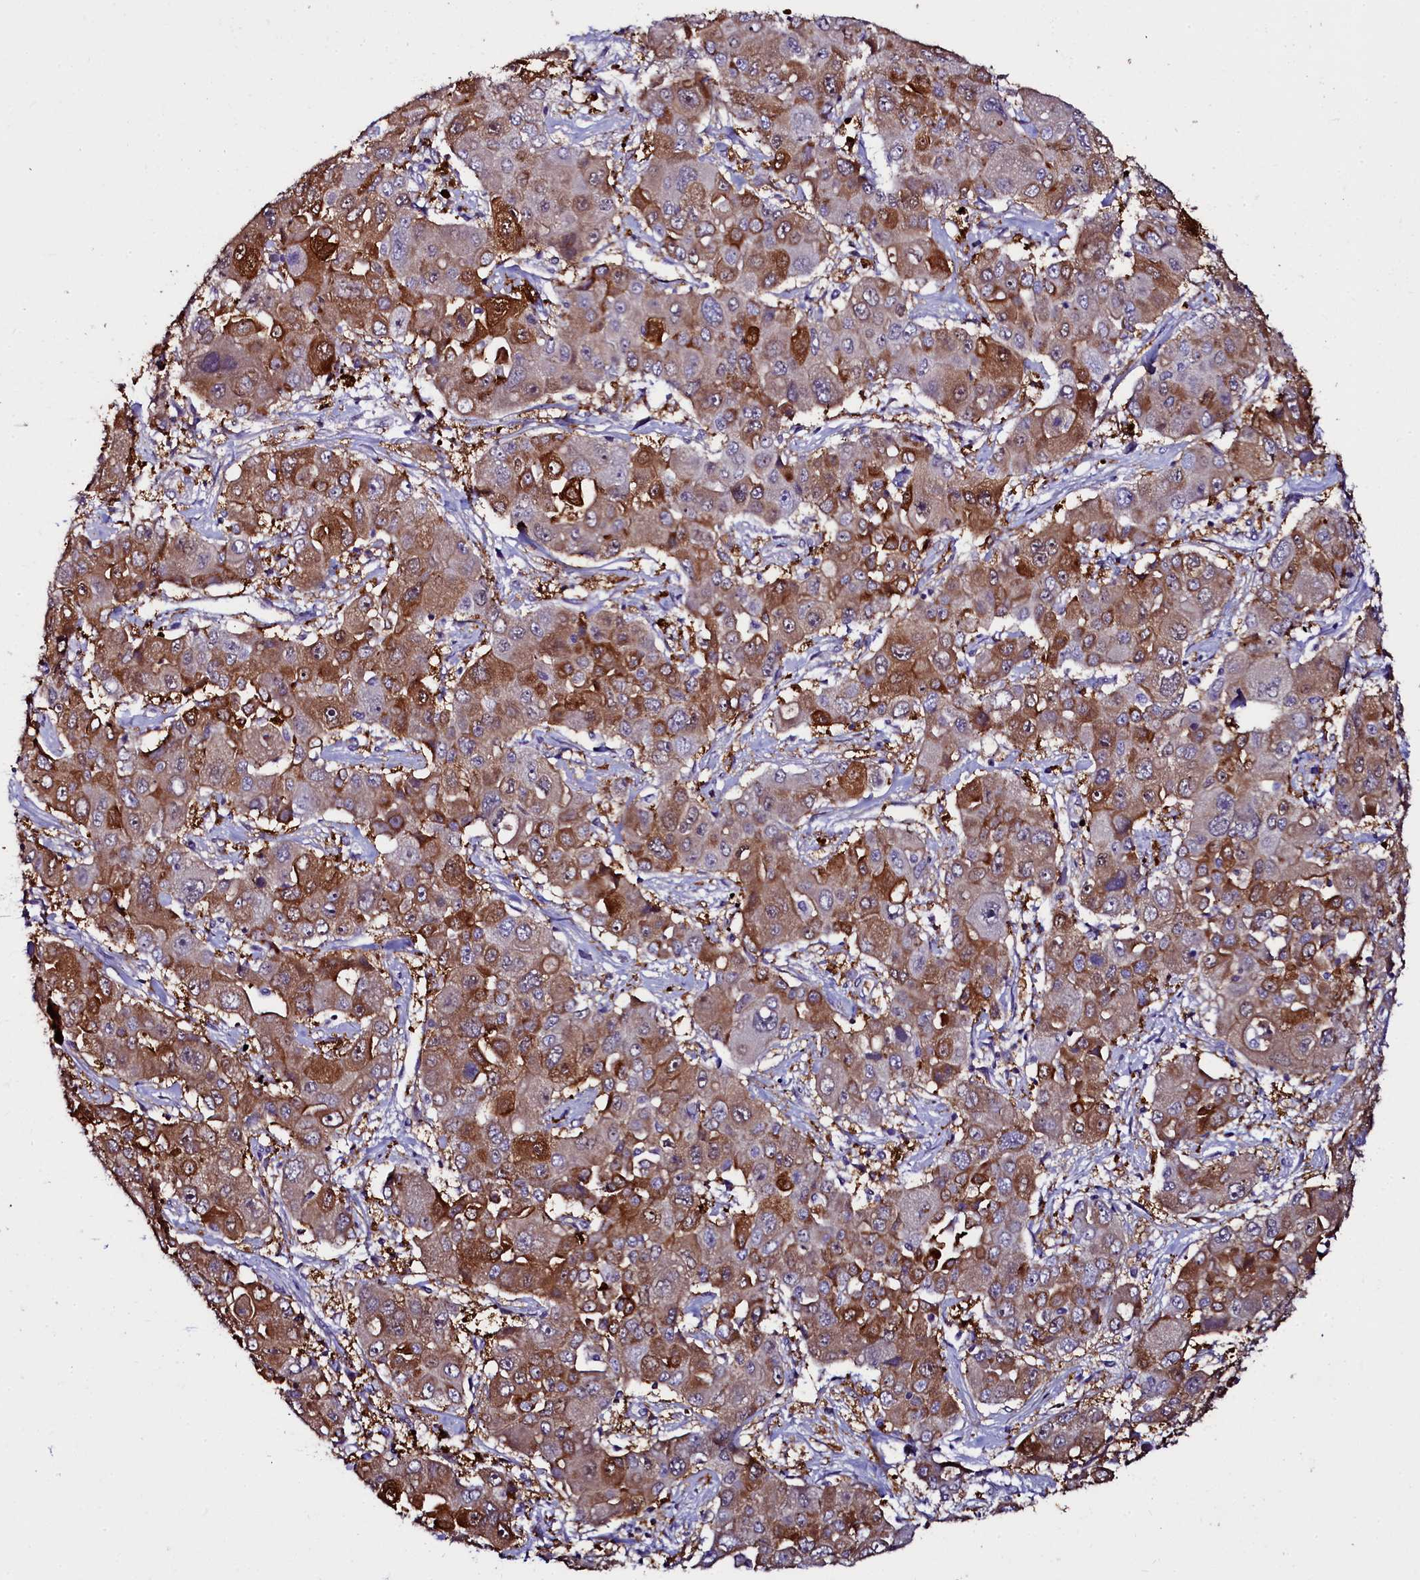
{"staining": {"intensity": "moderate", "quantity": ">75%", "location": "cytoplasmic/membranous"}, "tissue": "liver cancer", "cell_type": "Tumor cells", "image_type": "cancer", "snomed": [{"axis": "morphology", "description": "Cholangiocarcinoma"}, {"axis": "topography", "description": "Liver"}], "caption": "This is a micrograph of immunohistochemistry staining of liver cholangiocarcinoma, which shows moderate expression in the cytoplasmic/membranous of tumor cells.", "gene": "CTDSPL2", "patient": {"sex": "male", "age": 67}}